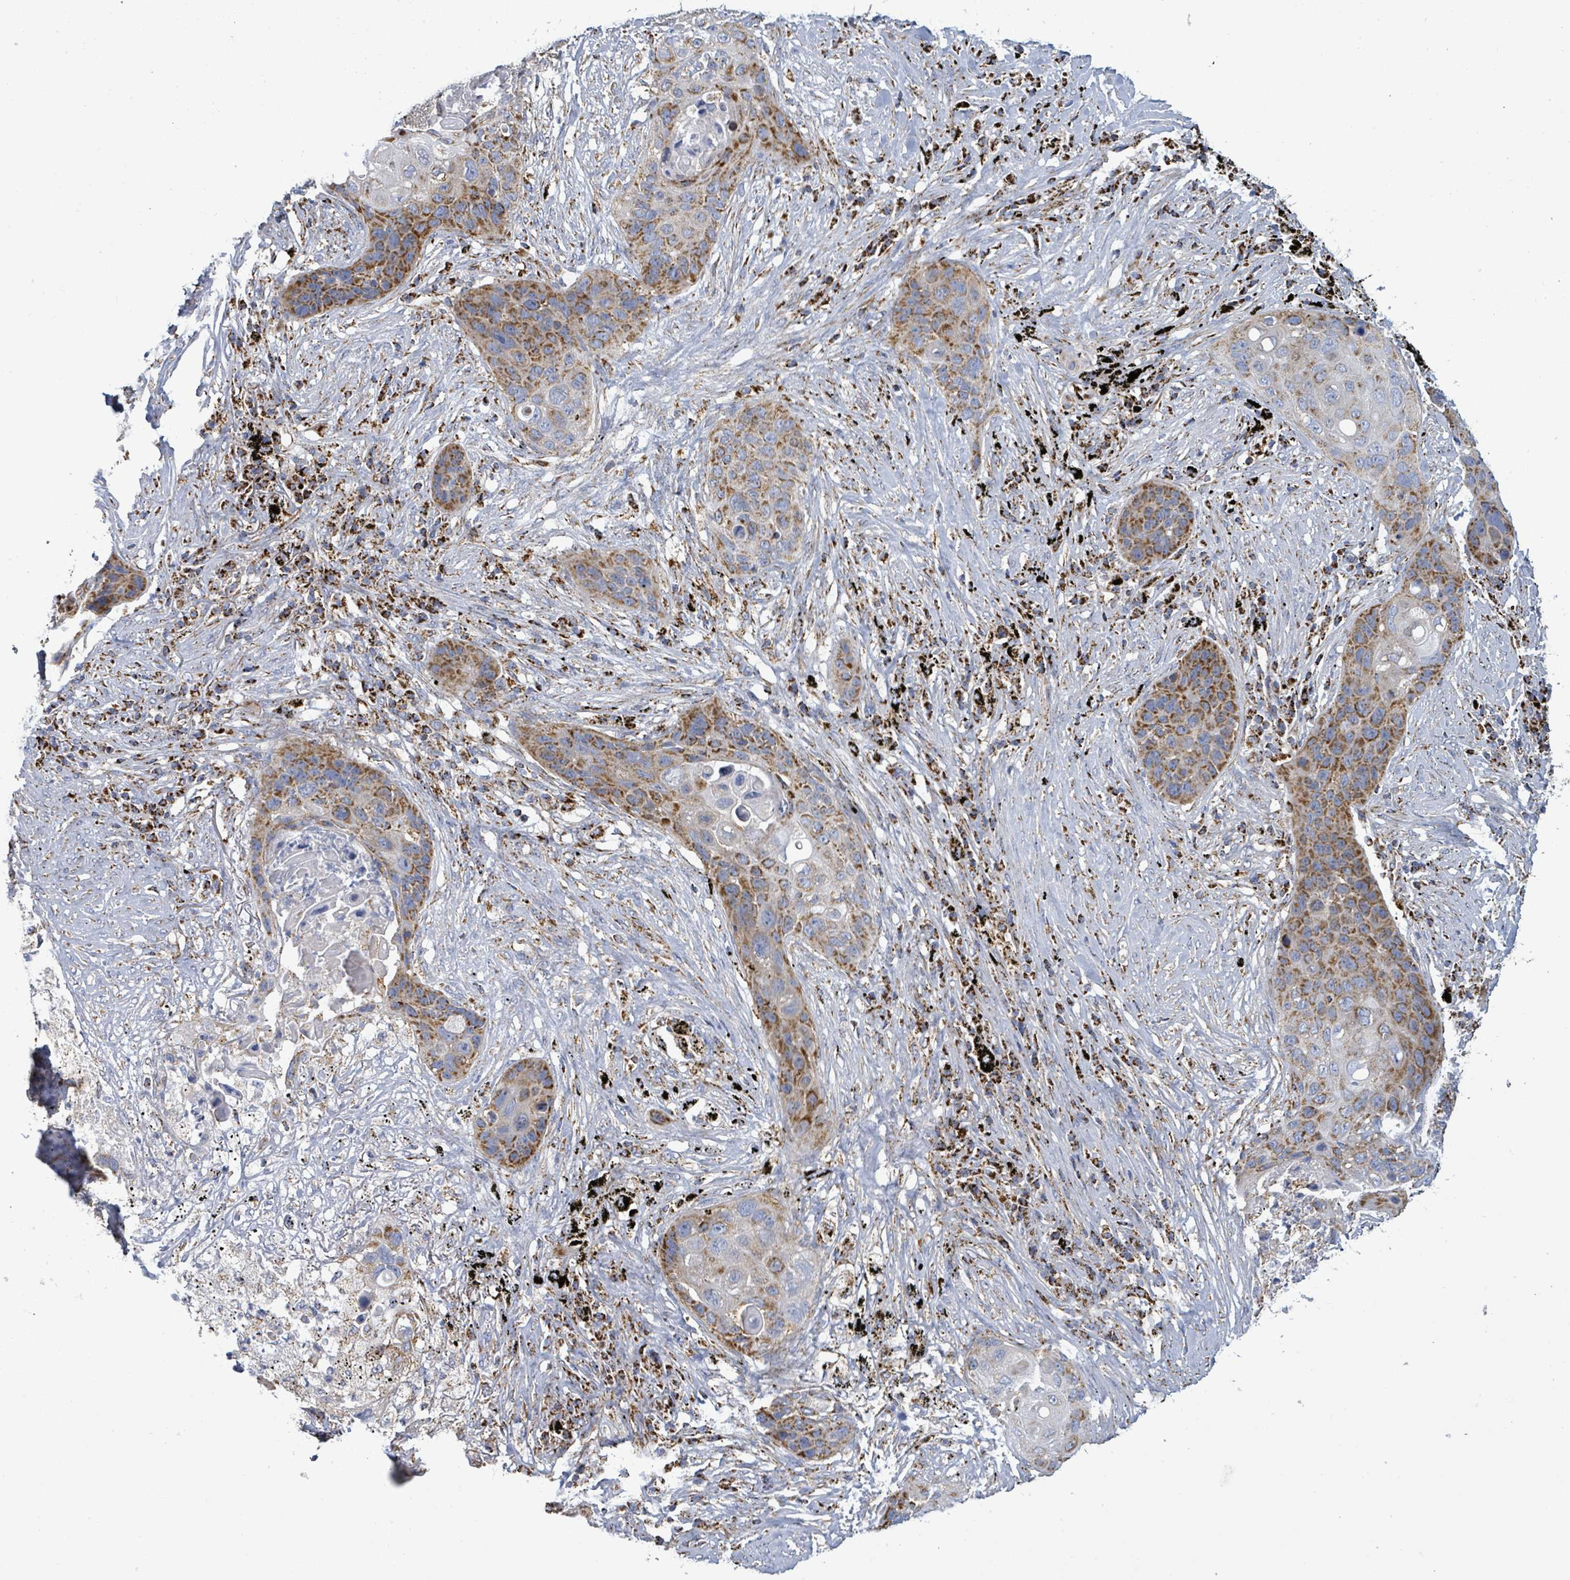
{"staining": {"intensity": "moderate", "quantity": ">75%", "location": "cytoplasmic/membranous"}, "tissue": "lung cancer", "cell_type": "Tumor cells", "image_type": "cancer", "snomed": [{"axis": "morphology", "description": "Squamous cell carcinoma, NOS"}, {"axis": "topography", "description": "Lung"}], "caption": "Protein analysis of lung cancer tissue displays moderate cytoplasmic/membranous expression in approximately >75% of tumor cells.", "gene": "SUCLG2", "patient": {"sex": "female", "age": 63}}